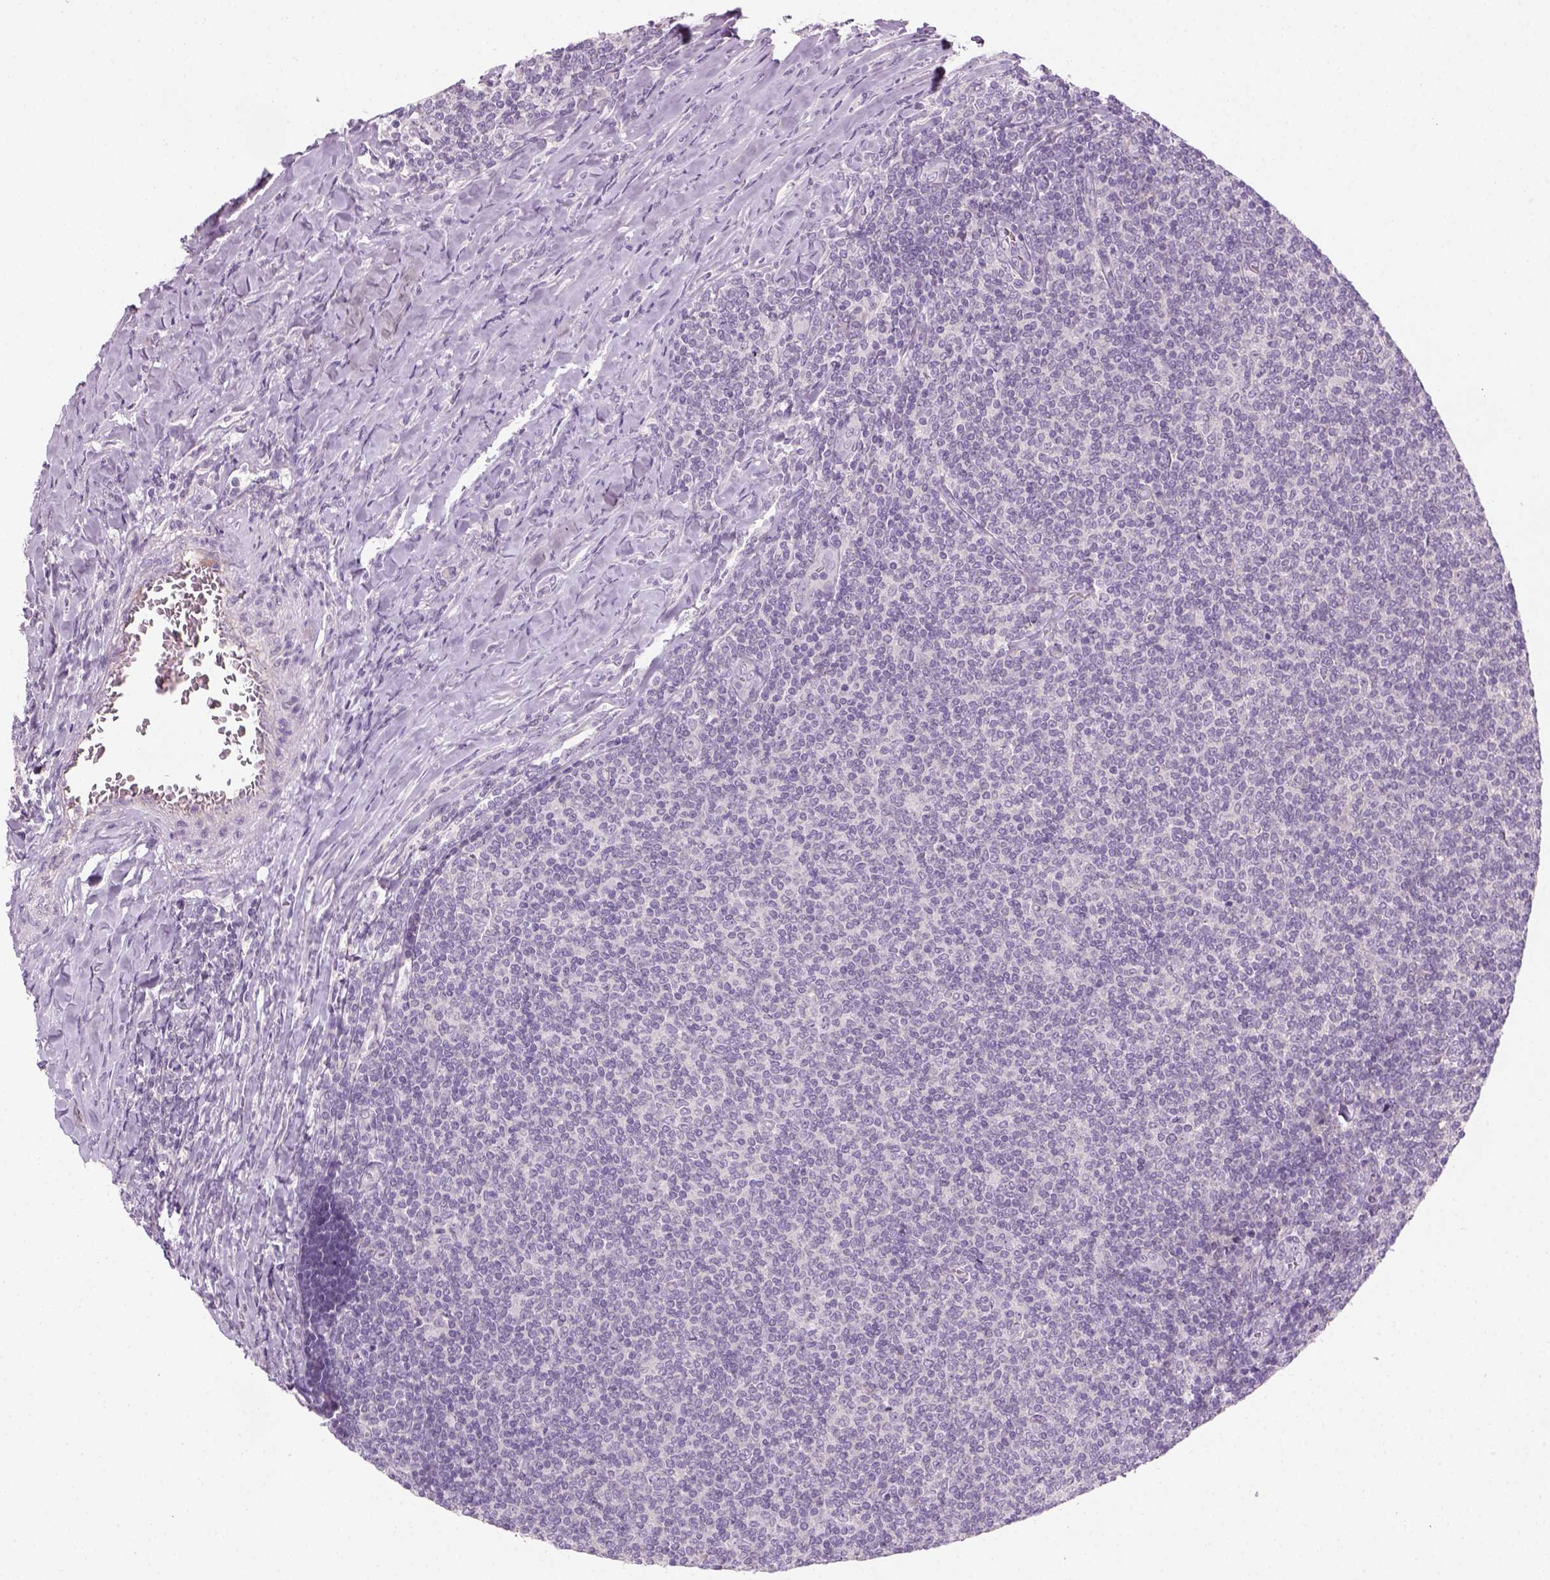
{"staining": {"intensity": "negative", "quantity": "none", "location": "none"}, "tissue": "lymphoma", "cell_type": "Tumor cells", "image_type": "cancer", "snomed": [{"axis": "morphology", "description": "Malignant lymphoma, non-Hodgkin's type, Low grade"}, {"axis": "topography", "description": "Lymph node"}], "caption": "Tumor cells are negative for brown protein staining in lymphoma.", "gene": "GFI1B", "patient": {"sex": "male", "age": 52}}